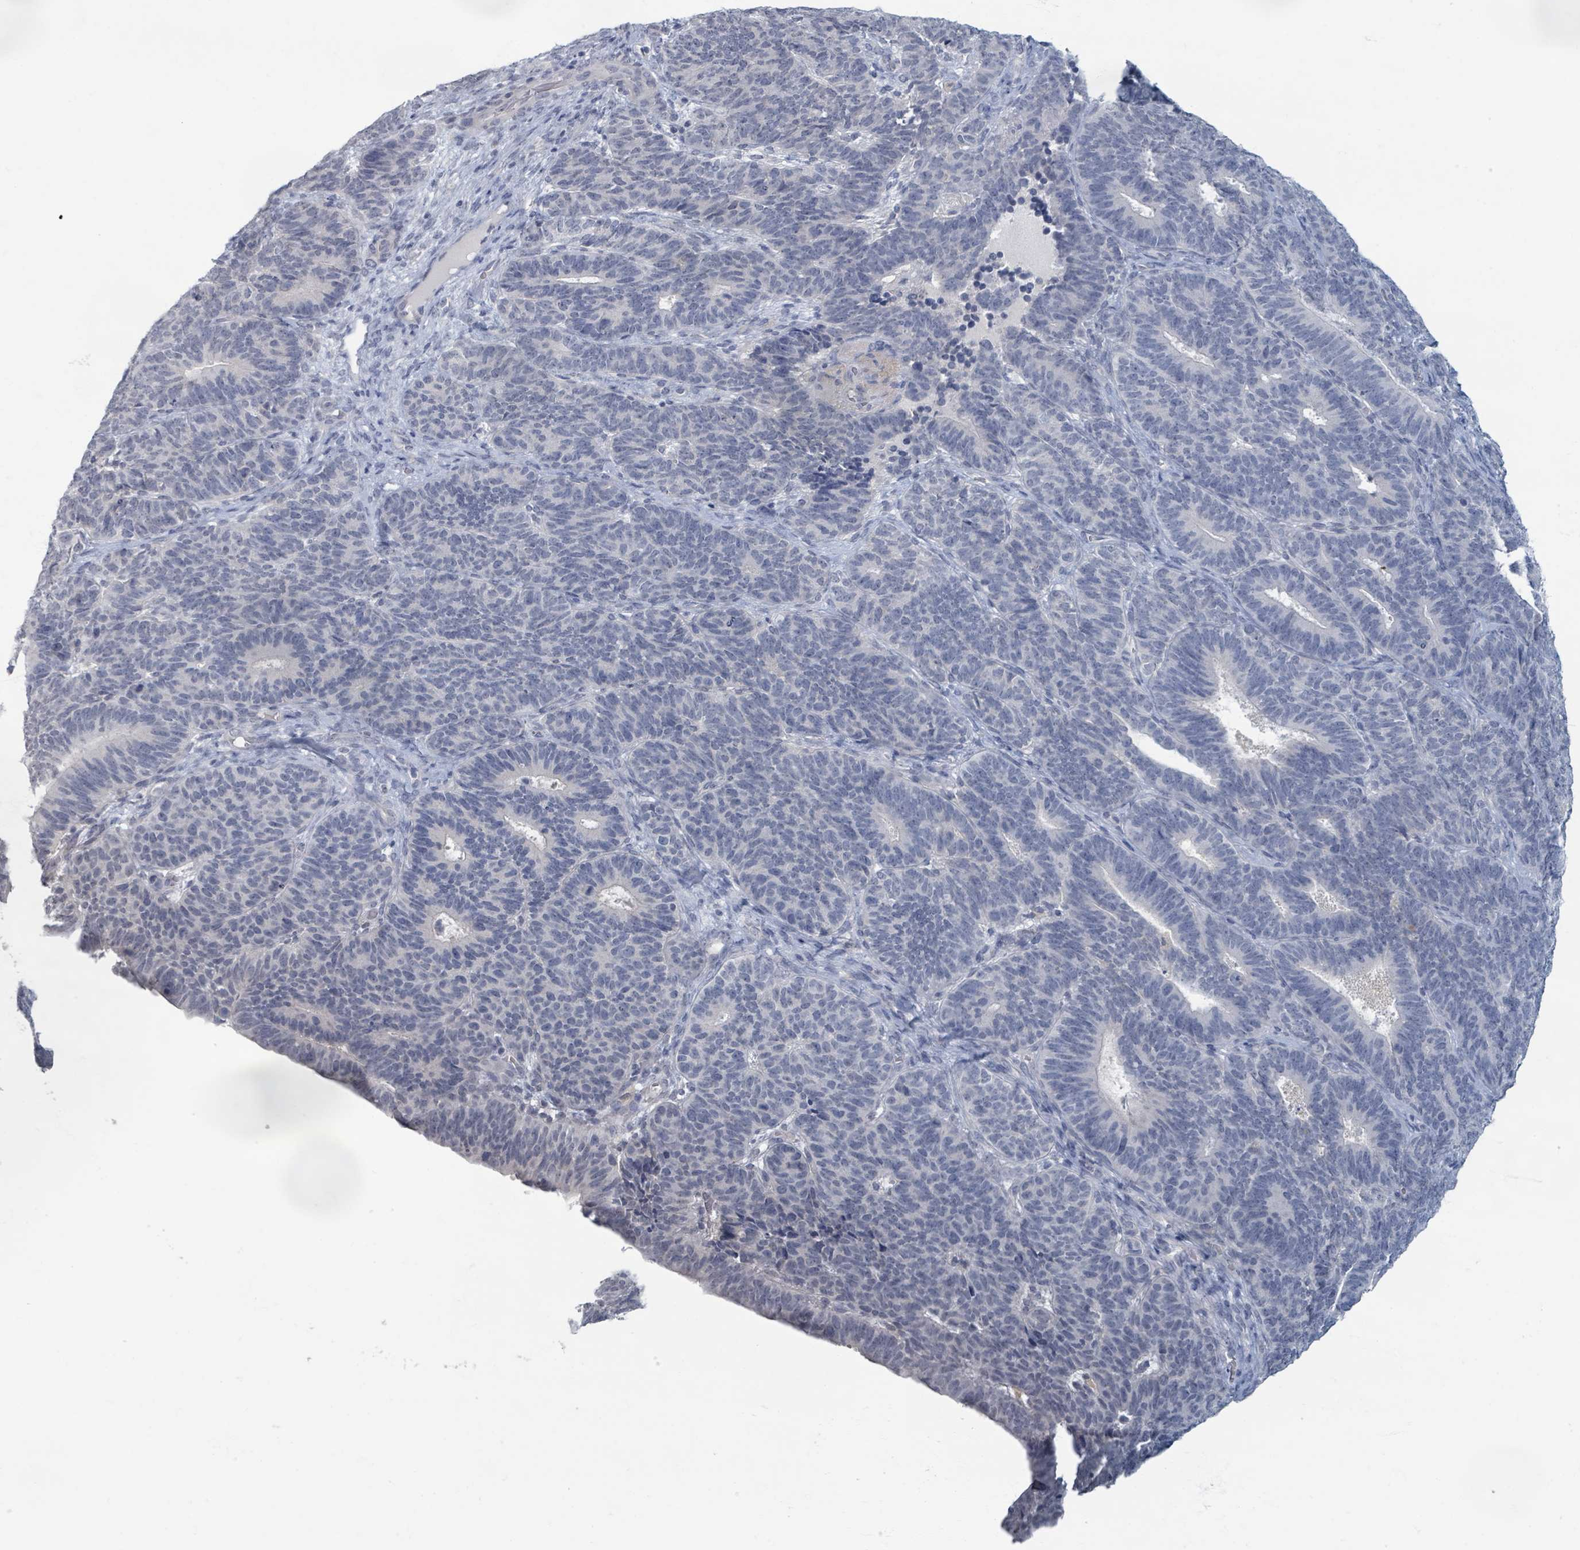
{"staining": {"intensity": "negative", "quantity": "none", "location": "none"}, "tissue": "endometrial cancer", "cell_type": "Tumor cells", "image_type": "cancer", "snomed": [{"axis": "morphology", "description": "Adenocarcinoma, NOS"}, {"axis": "topography", "description": "Endometrium"}], "caption": "An immunohistochemistry (IHC) photomicrograph of endometrial cancer (adenocarcinoma) is shown. There is no staining in tumor cells of endometrial cancer (adenocarcinoma).", "gene": "WNT11", "patient": {"sex": "female", "age": 70}}